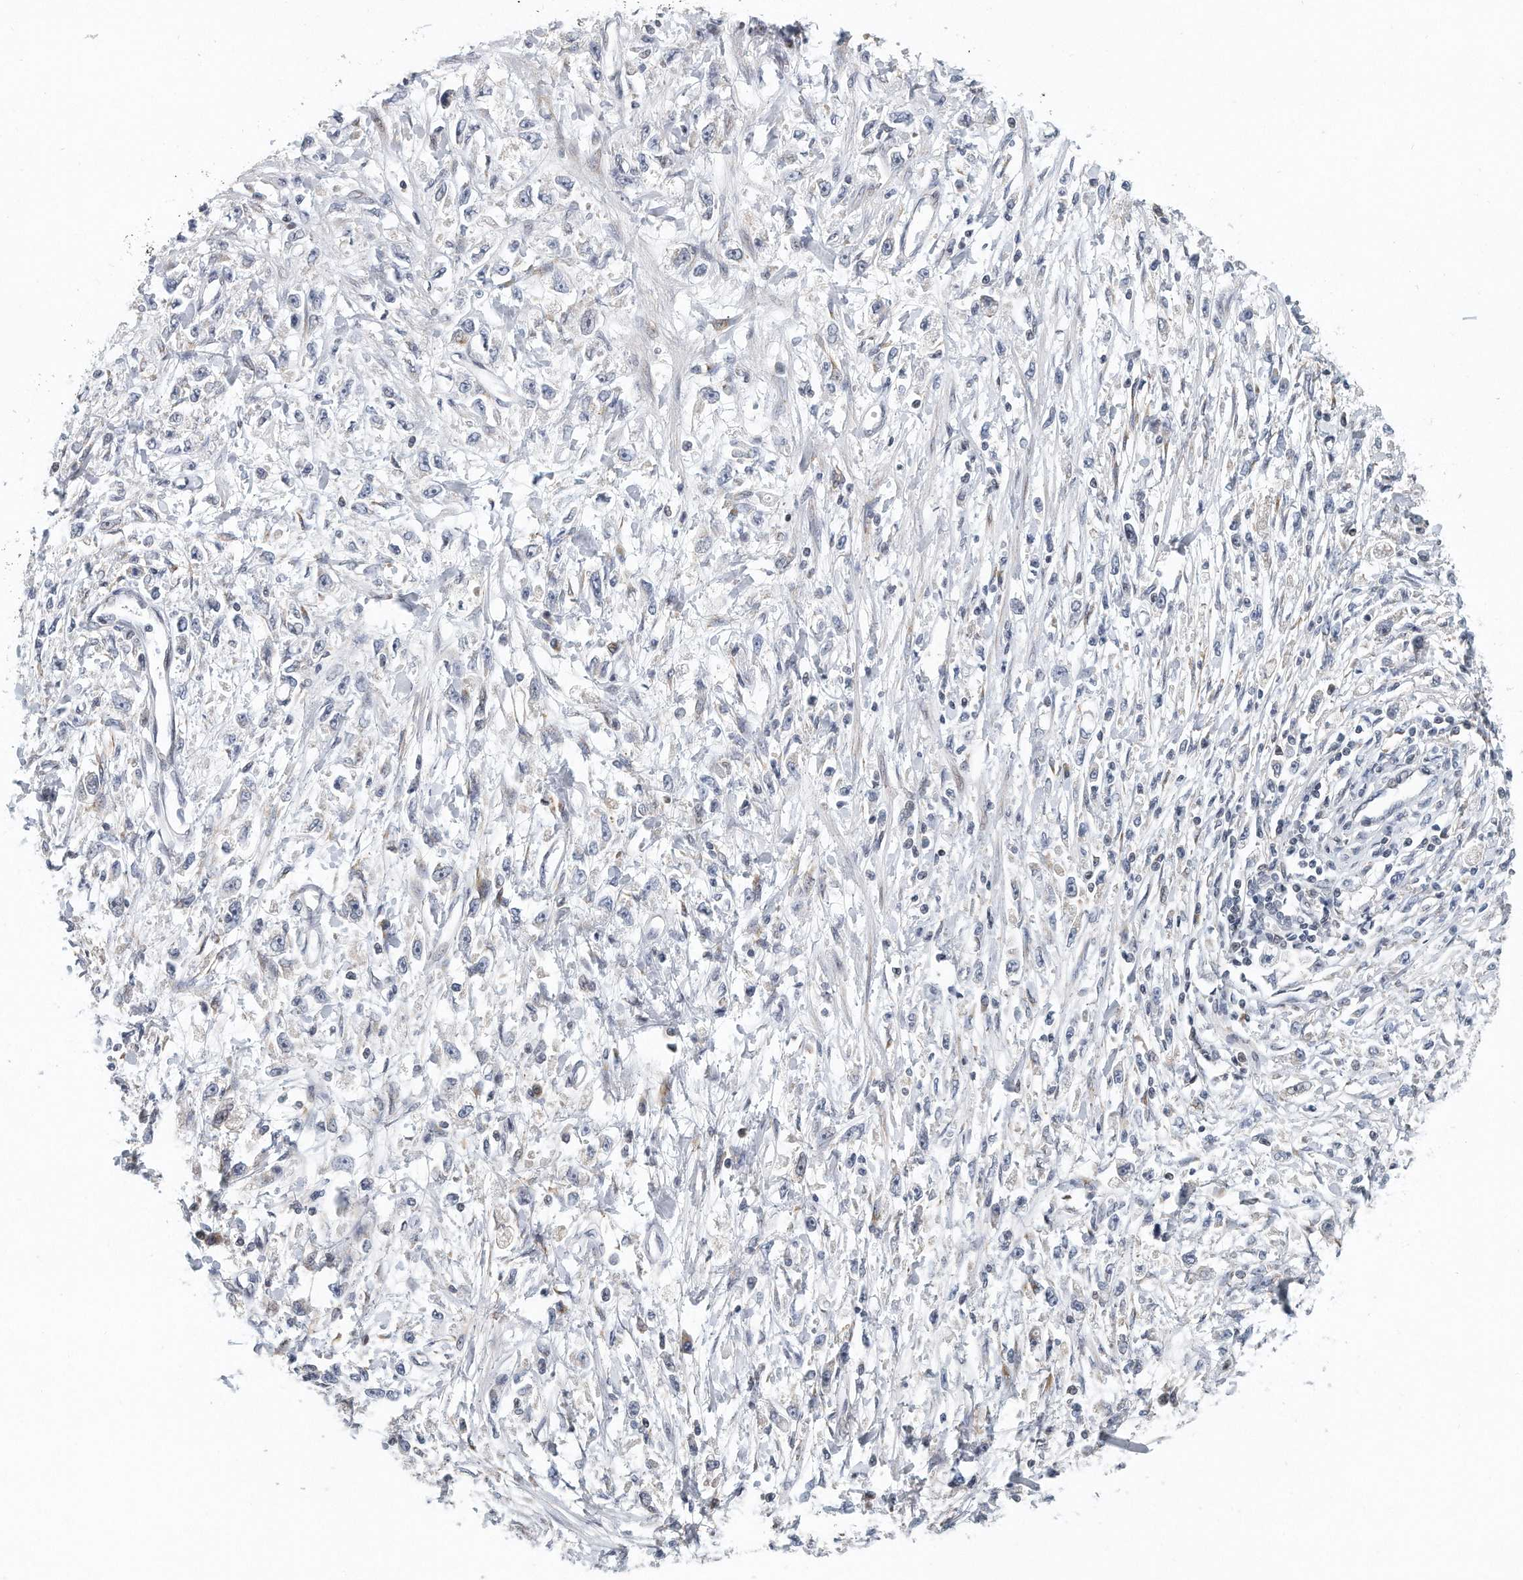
{"staining": {"intensity": "negative", "quantity": "none", "location": "none"}, "tissue": "stomach cancer", "cell_type": "Tumor cells", "image_type": "cancer", "snomed": [{"axis": "morphology", "description": "Adenocarcinoma, NOS"}, {"axis": "topography", "description": "Stomach"}], "caption": "Image shows no protein expression in tumor cells of stomach adenocarcinoma tissue. (Brightfield microscopy of DAB (3,3'-diaminobenzidine) IHC at high magnification).", "gene": "VLDLR", "patient": {"sex": "female", "age": 59}}